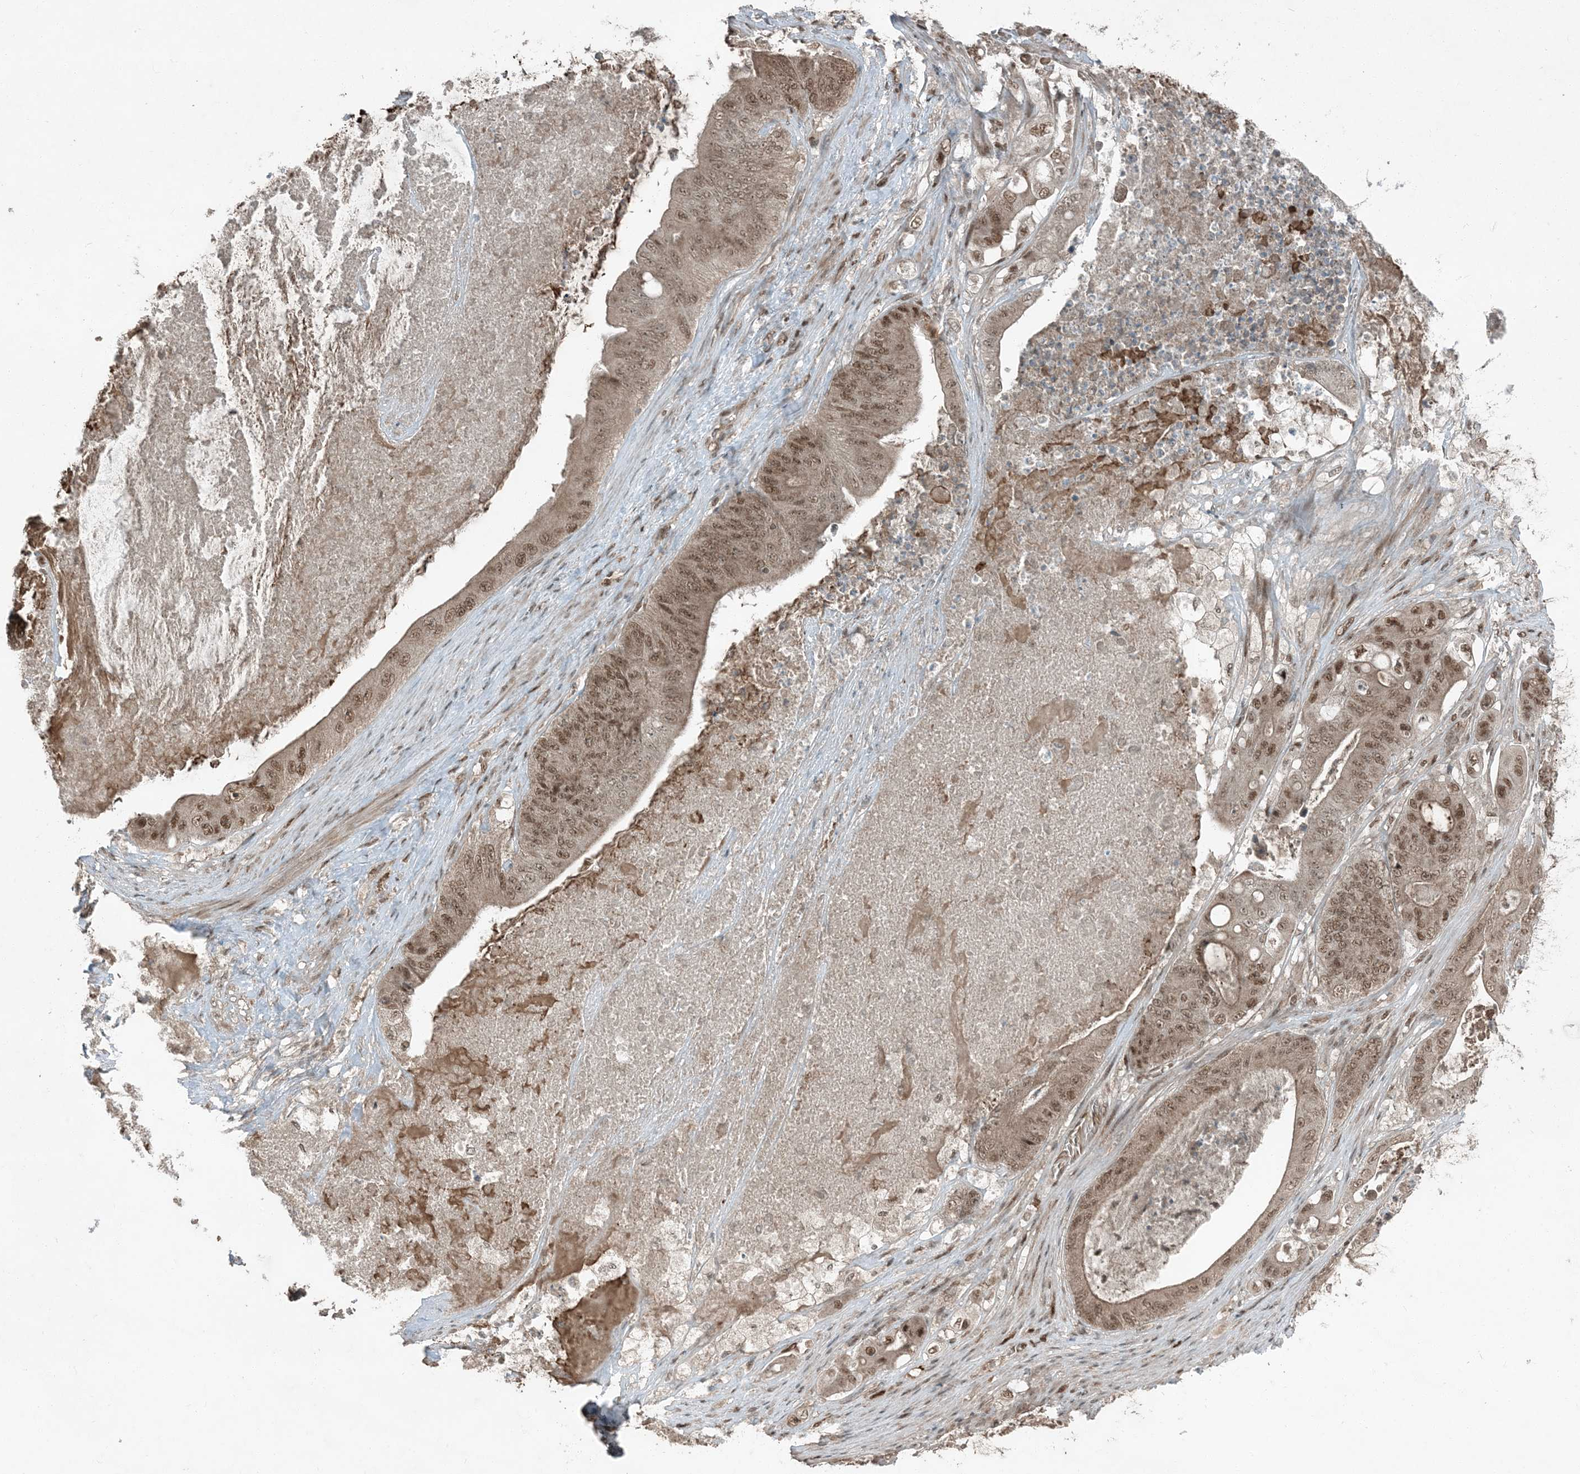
{"staining": {"intensity": "moderate", "quantity": ">75%", "location": "nuclear"}, "tissue": "stomach cancer", "cell_type": "Tumor cells", "image_type": "cancer", "snomed": [{"axis": "morphology", "description": "Adenocarcinoma, NOS"}, {"axis": "topography", "description": "Stomach"}], "caption": "Immunohistochemistry image of human stomach cancer stained for a protein (brown), which shows medium levels of moderate nuclear staining in about >75% of tumor cells.", "gene": "TRAPPC12", "patient": {"sex": "female", "age": 73}}